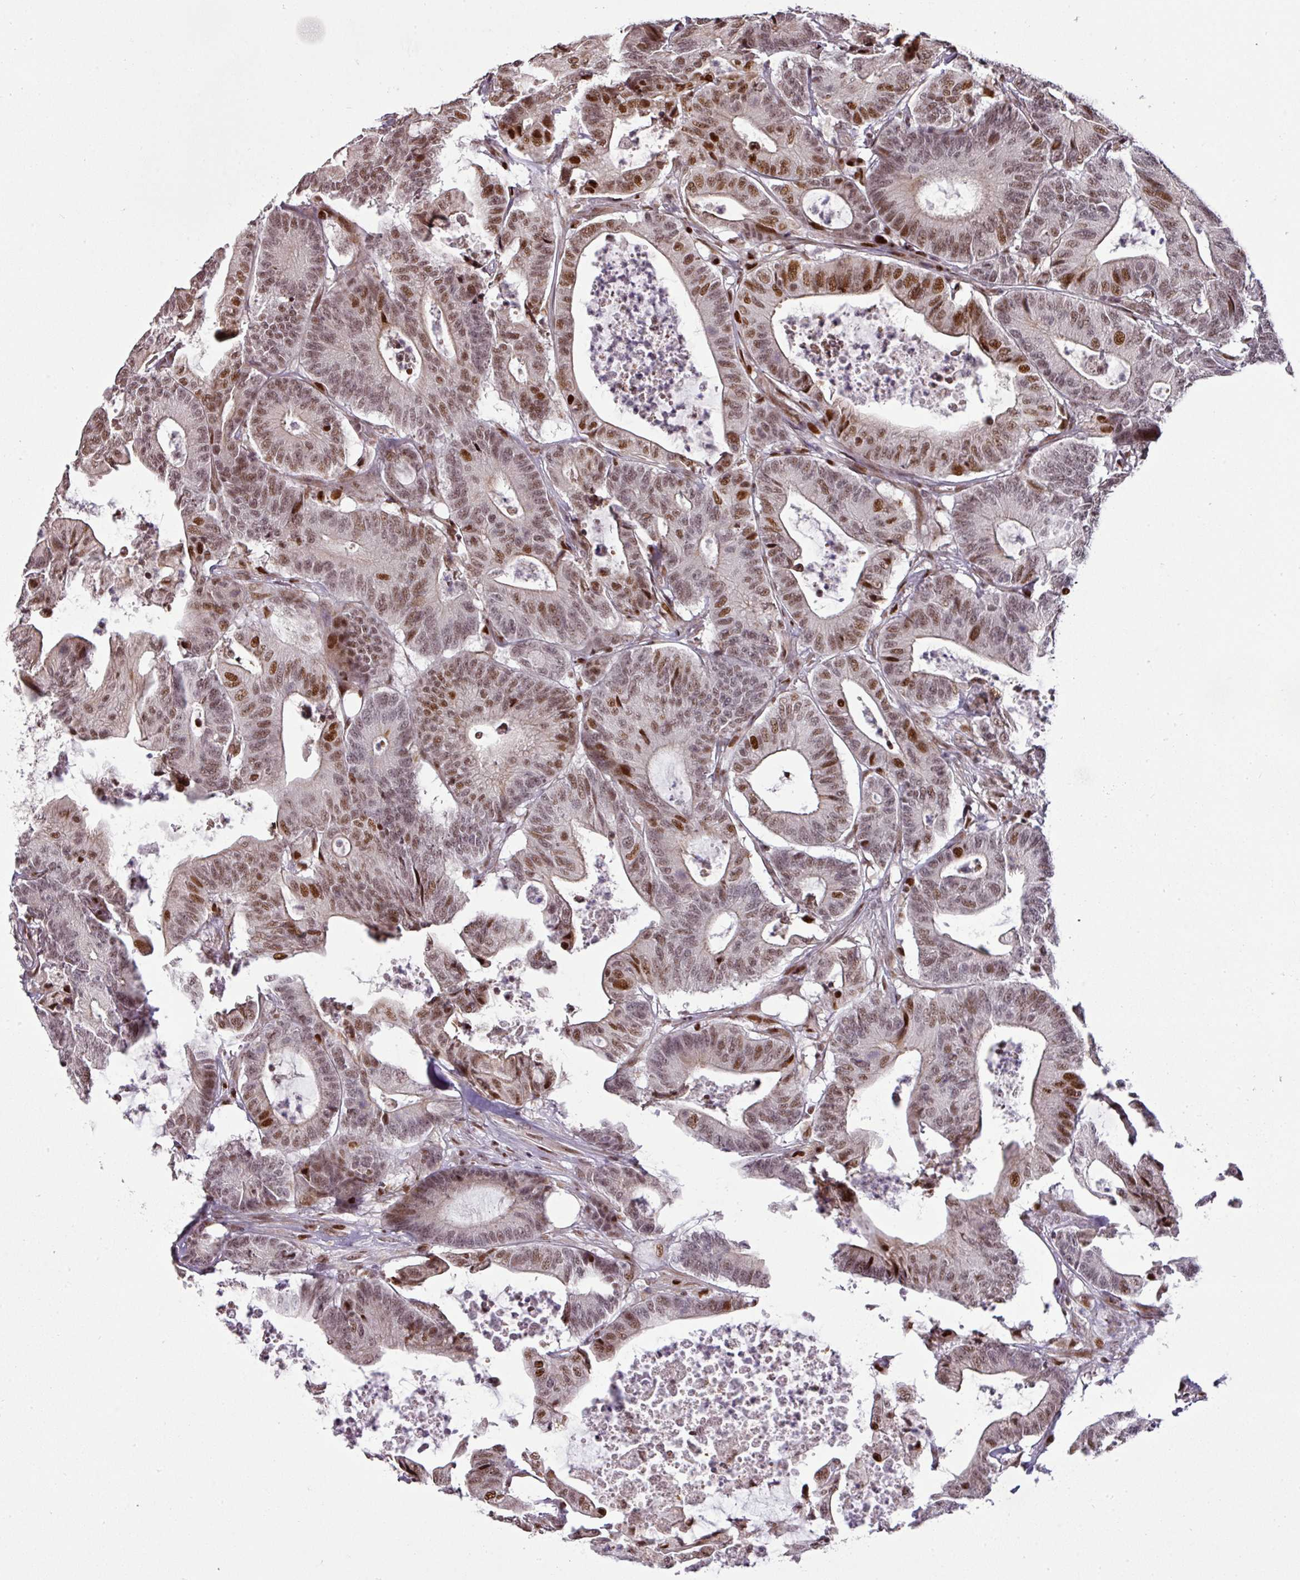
{"staining": {"intensity": "strong", "quantity": ">75%", "location": "cytoplasmic/membranous,nuclear"}, "tissue": "colorectal cancer", "cell_type": "Tumor cells", "image_type": "cancer", "snomed": [{"axis": "morphology", "description": "Adenocarcinoma, NOS"}, {"axis": "topography", "description": "Colon"}], "caption": "Protein expression analysis of colorectal adenocarcinoma exhibits strong cytoplasmic/membranous and nuclear expression in about >75% of tumor cells.", "gene": "MYSM1", "patient": {"sex": "female", "age": 84}}